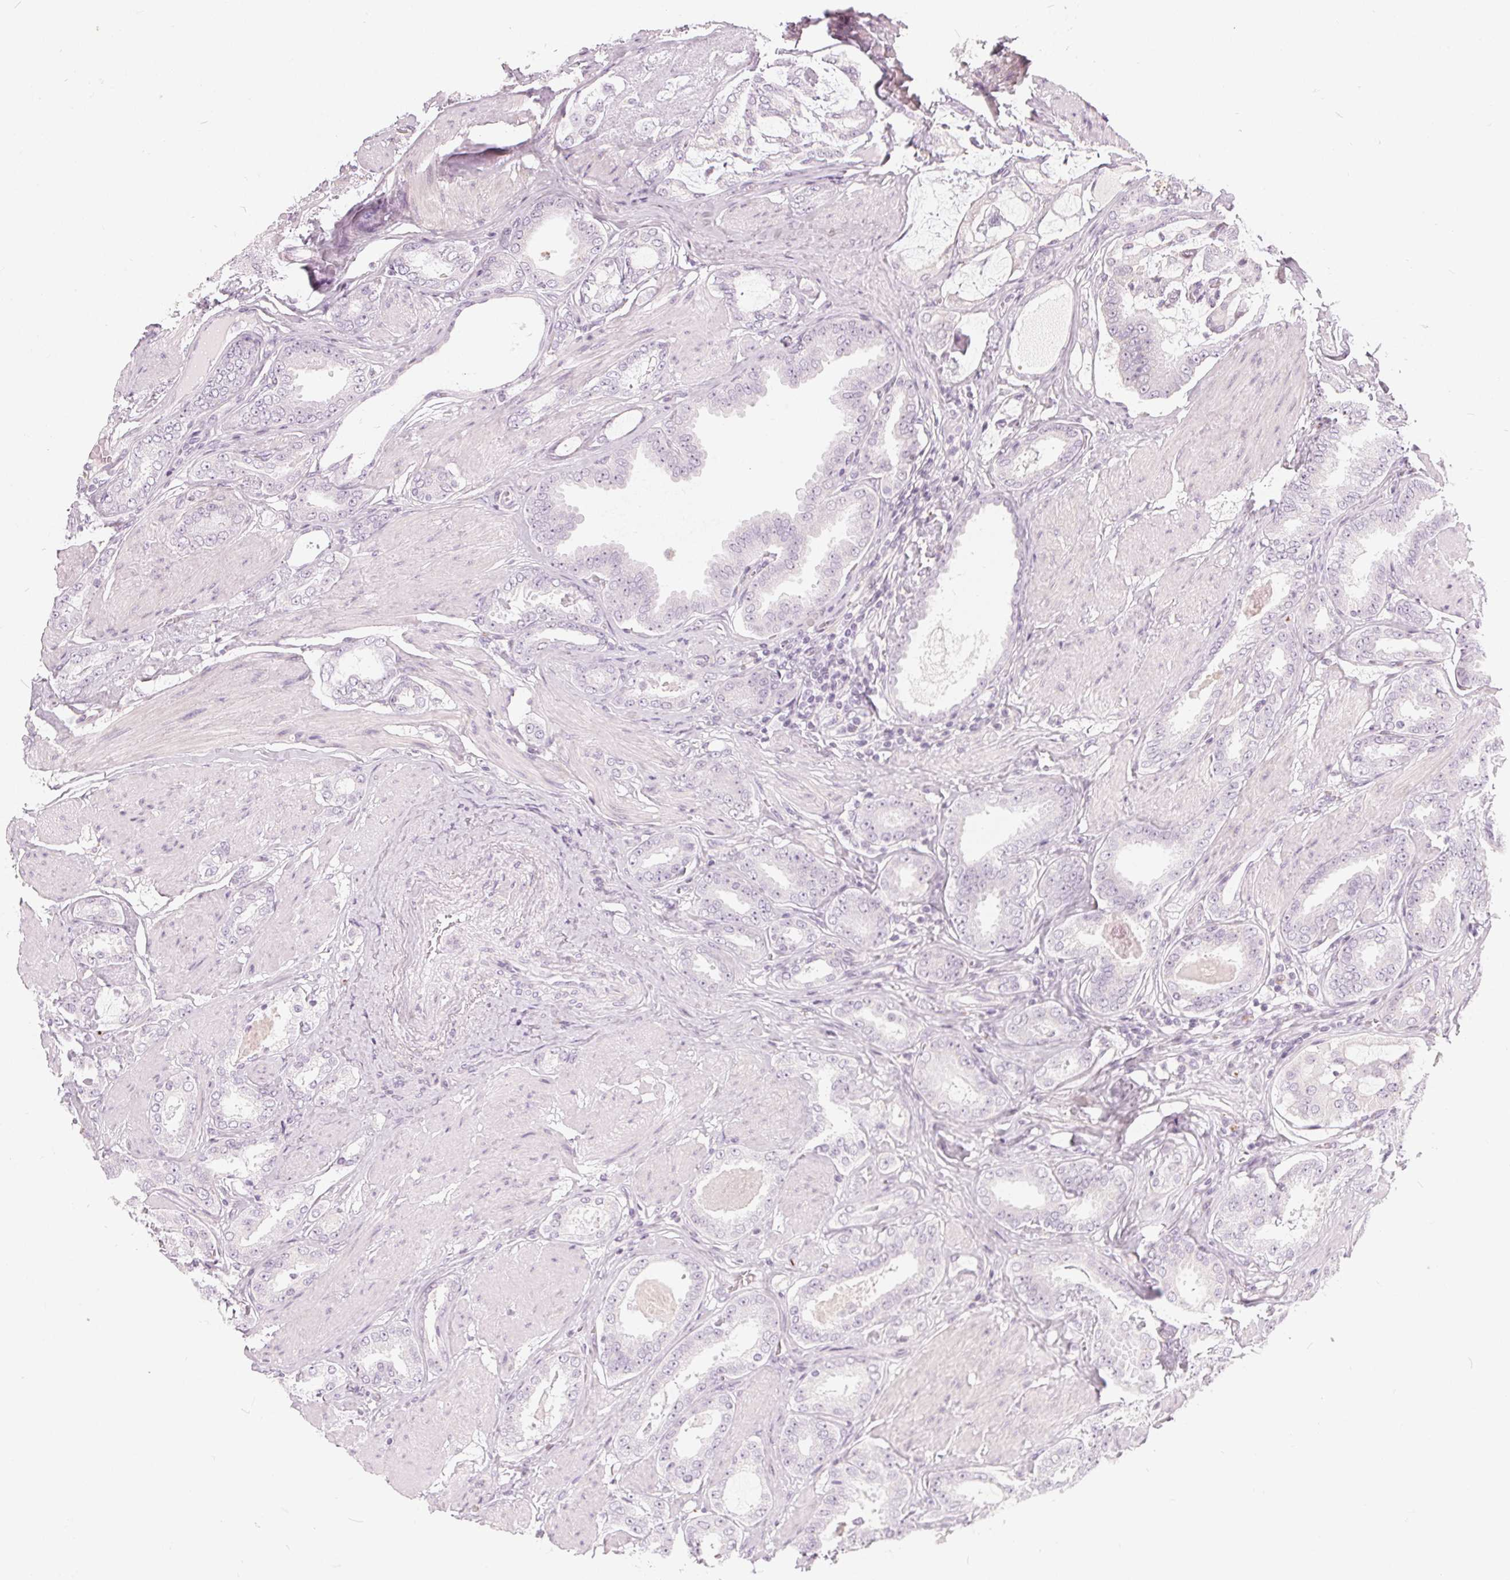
{"staining": {"intensity": "negative", "quantity": "none", "location": "none"}, "tissue": "prostate cancer", "cell_type": "Tumor cells", "image_type": "cancer", "snomed": [{"axis": "morphology", "description": "Adenocarcinoma, High grade"}, {"axis": "topography", "description": "Prostate"}], "caption": "Immunohistochemistry (IHC) of prostate cancer demonstrates no staining in tumor cells.", "gene": "HOPX", "patient": {"sex": "male", "age": 63}}